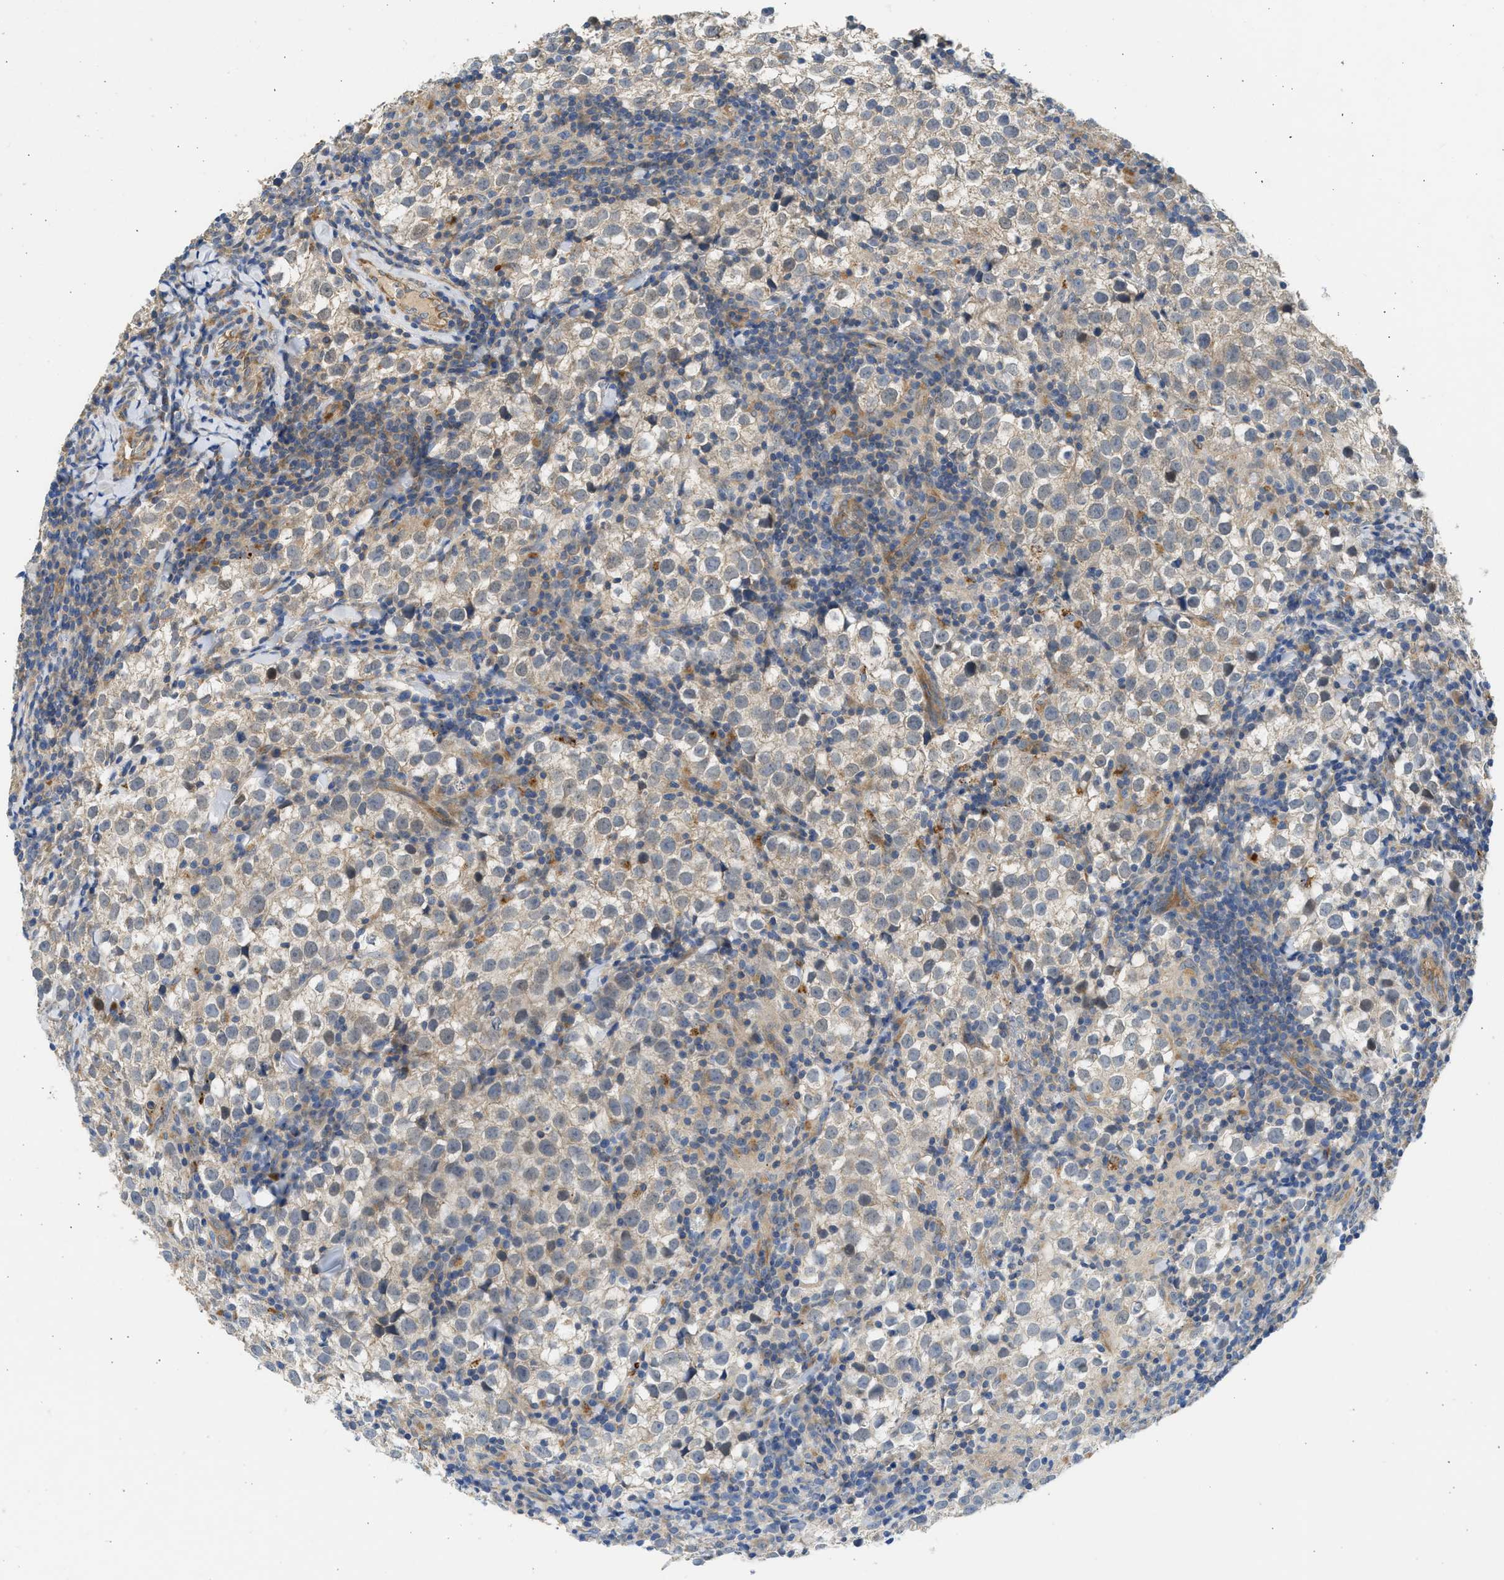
{"staining": {"intensity": "weak", "quantity": "25%-75%", "location": "cytoplasmic/membranous"}, "tissue": "testis cancer", "cell_type": "Tumor cells", "image_type": "cancer", "snomed": [{"axis": "morphology", "description": "Seminoma, NOS"}, {"axis": "morphology", "description": "Carcinoma, Embryonal, NOS"}, {"axis": "topography", "description": "Testis"}], "caption": "A histopathology image showing weak cytoplasmic/membranous staining in about 25%-75% of tumor cells in embryonal carcinoma (testis), as visualized by brown immunohistochemical staining.", "gene": "CSRNP2", "patient": {"sex": "male", "age": 36}}